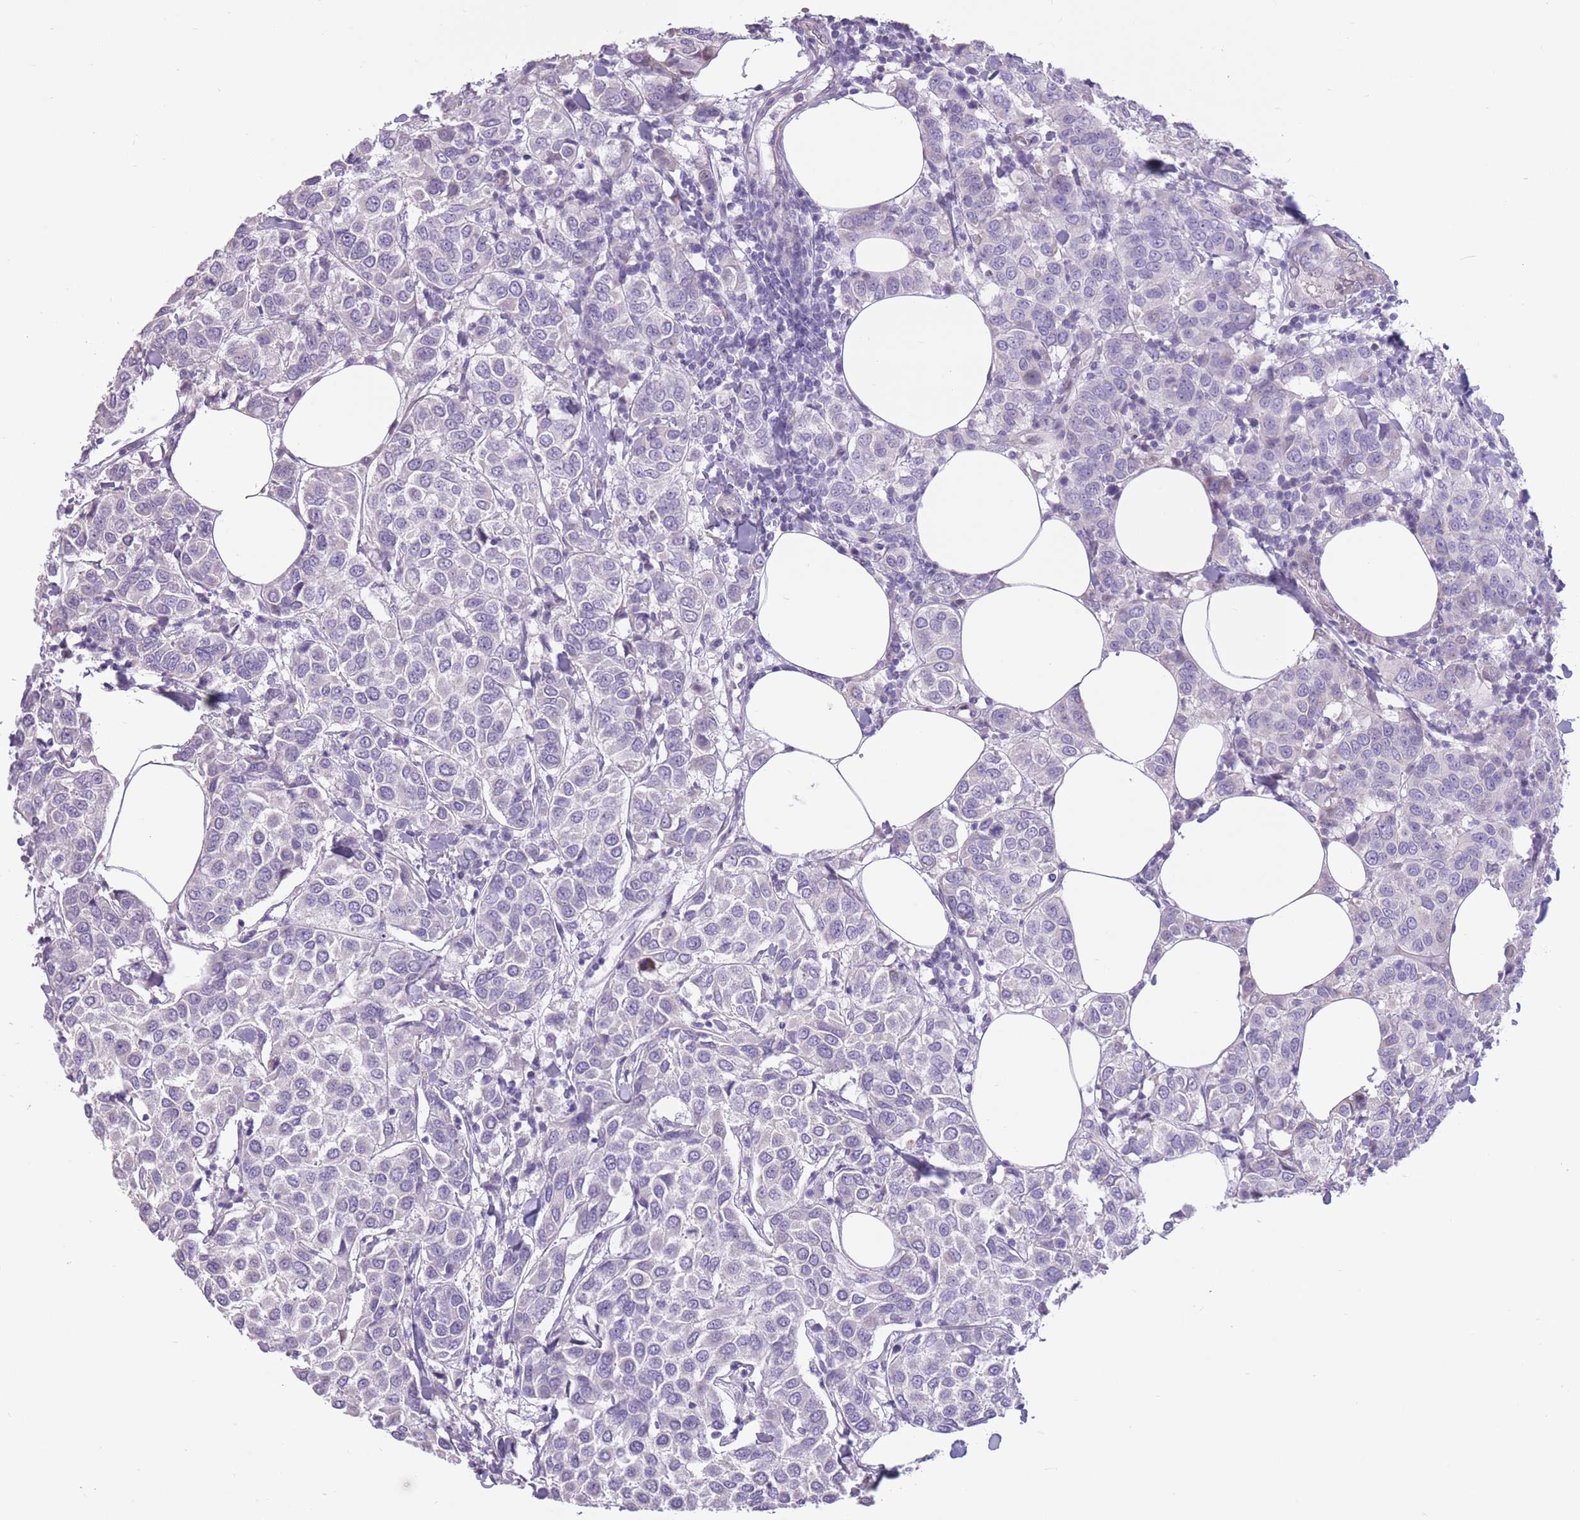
{"staining": {"intensity": "negative", "quantity": "none", "location": "none"}, "tissue": "breast cancer", "cell_type": "Tumor cells", "image_type": "cancer", "snomed": [{"axis": "morphology", "description": "Duct carcinoma"}, {"axis": "topography", "description": "Breast"}], "caption": "A high-resolution image shows IHC staining of breast cancer (intraductal carcinoma), which demonstrates no significant staining in tumor cells. Nuclei are stained in blue.", "gene": "WDR70", "patient": {"sex": "female", "age": 55}}